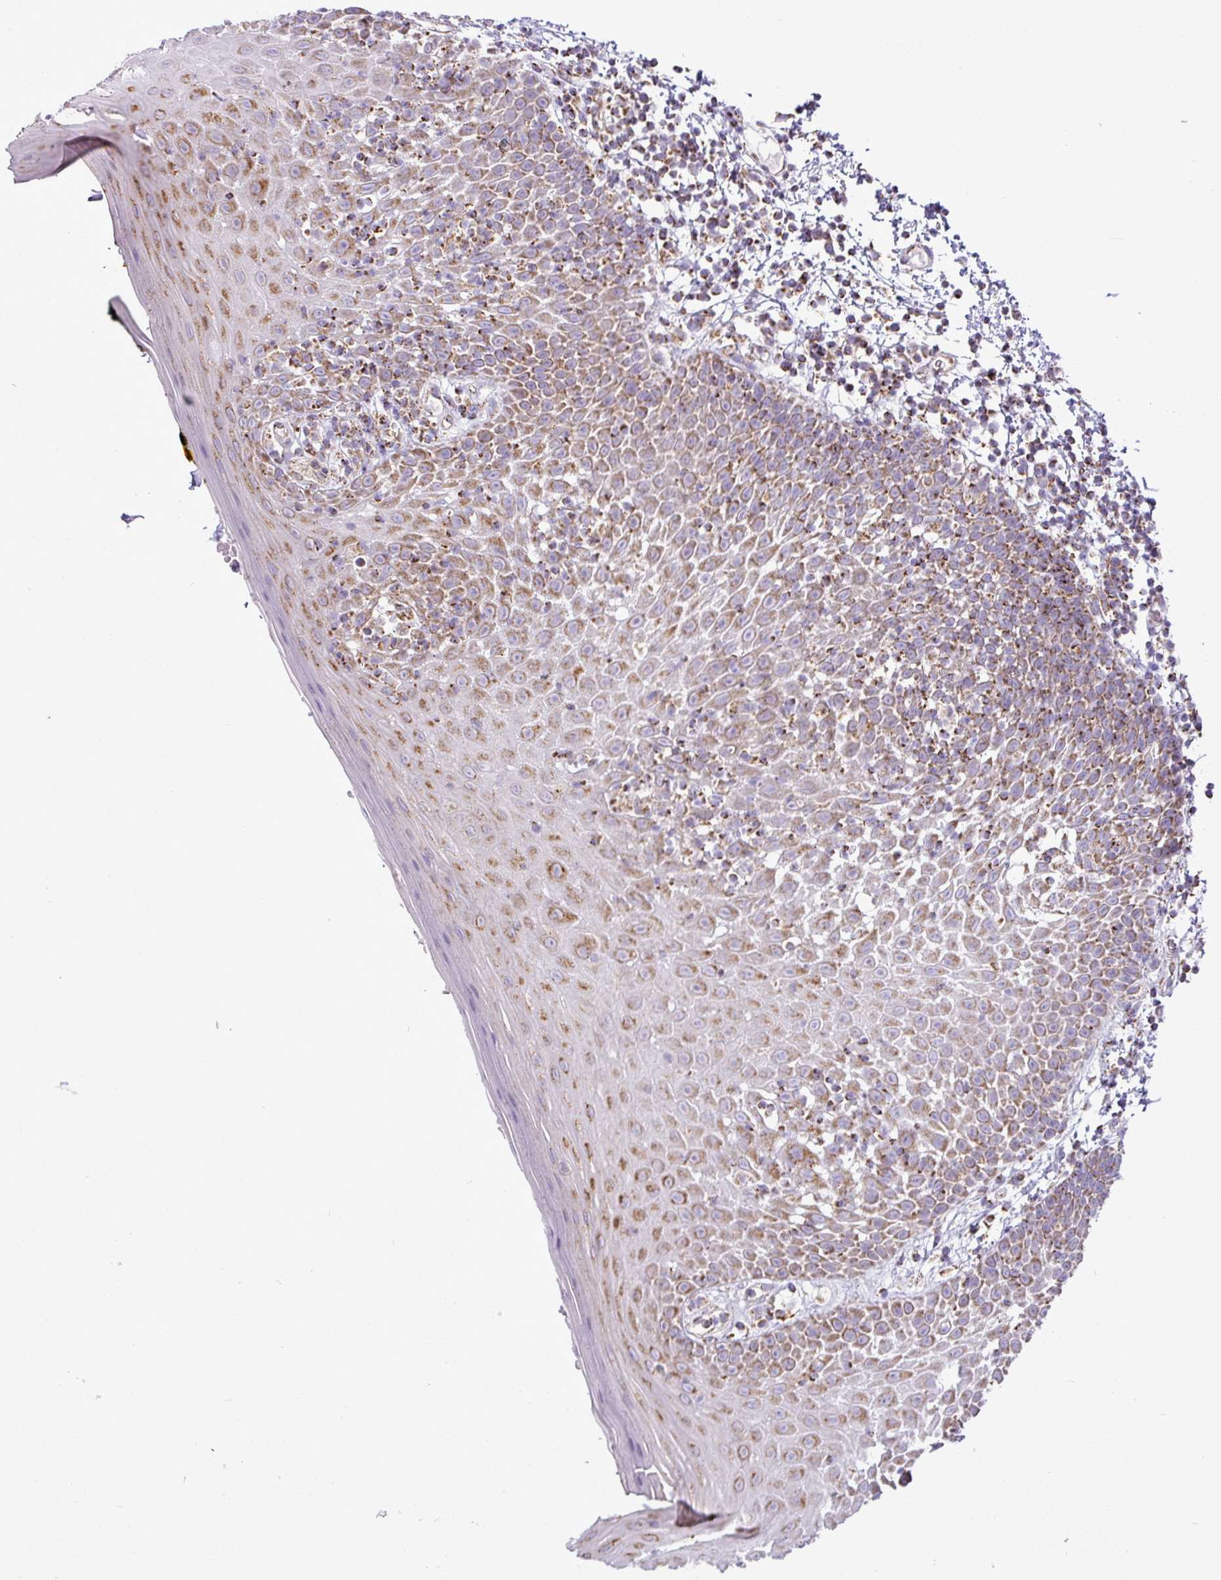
{"staining": {"intensity": "moderate", "quantity": ">75%", "location": "cytoplasmic/membranous"}, "tissue": "oral mucosa", "cell_type": "Squamous epithelial cells", "image_type": "normal", "snomed": [{"axis": "morphology", "description": "Normal tissue, NOS"}, {"axis": "morphology", "description": "Squamous cell carcinoma, NOS"}, {"axis": "topography", "description": "Oral tissue"}, {"axis": "topography", "description": "Tounge, NOS"}, {"axis": "topography", "description": "Head-Neck"}], "caption": "Moderate cytoplasmic/membranous protein staining is seen in about >75% of squamous epithelial cells in oral mucosa.", "gene": "ZNF81", "patient": {"sex": "male", "age": 76}}